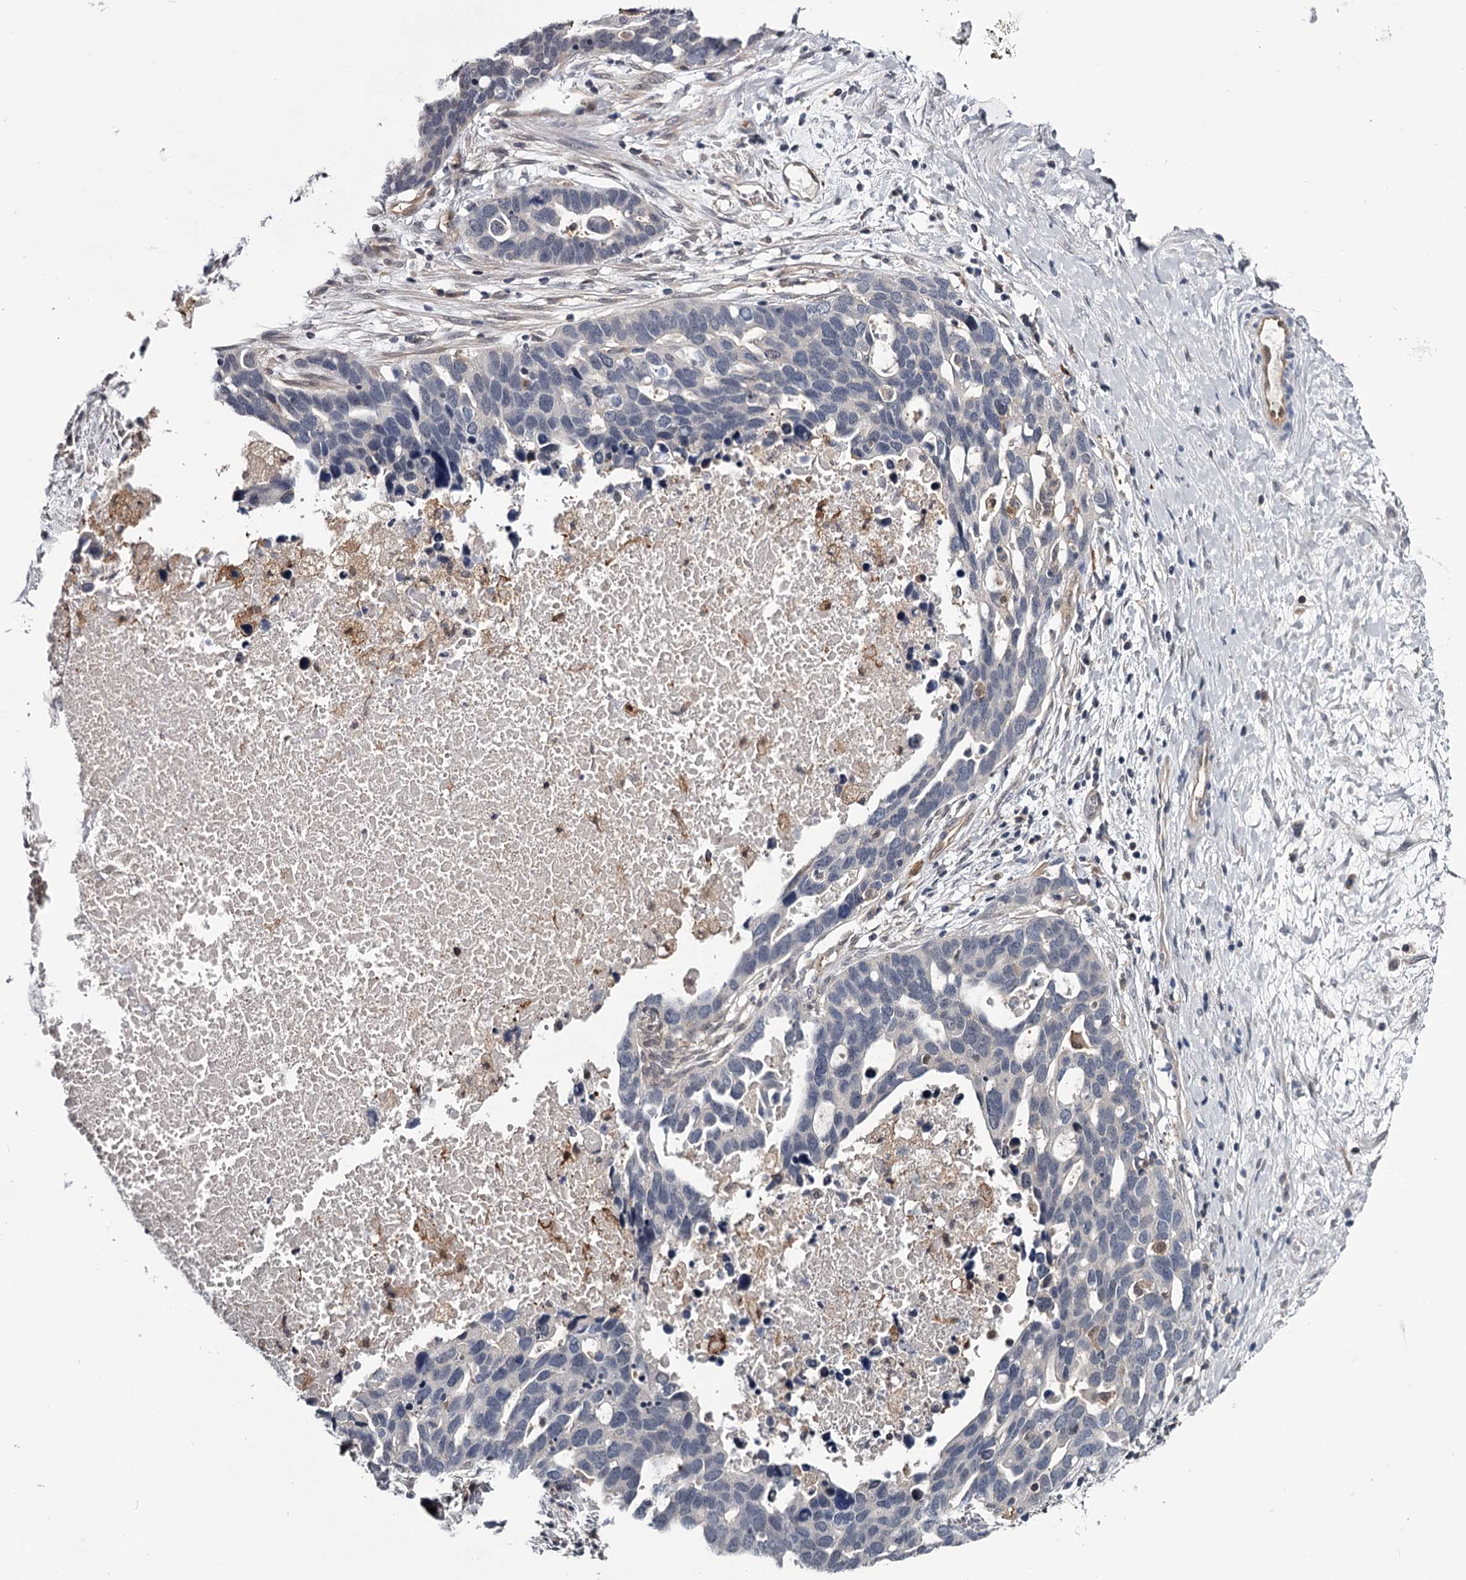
{"staining": {"intensity": "negative", "quantity": "none", "location": "none"}, "tissue": "ovarian cancer", "cell_type": "Tumor cells", "image_type": "cancer", "snomed": [{"axis": "morphology", "description": "Cystadenocarcinoma, serous, NOS"}, {"axis": "topography", "description": "Ovary"}], "caption": "This is an immunohistochemistry (IHC) micrograph of human ovarian cancer. There is no positivity in tumor cells.", "gene": "GSTO1", "patient": {"sex": "female", "age": 54}}